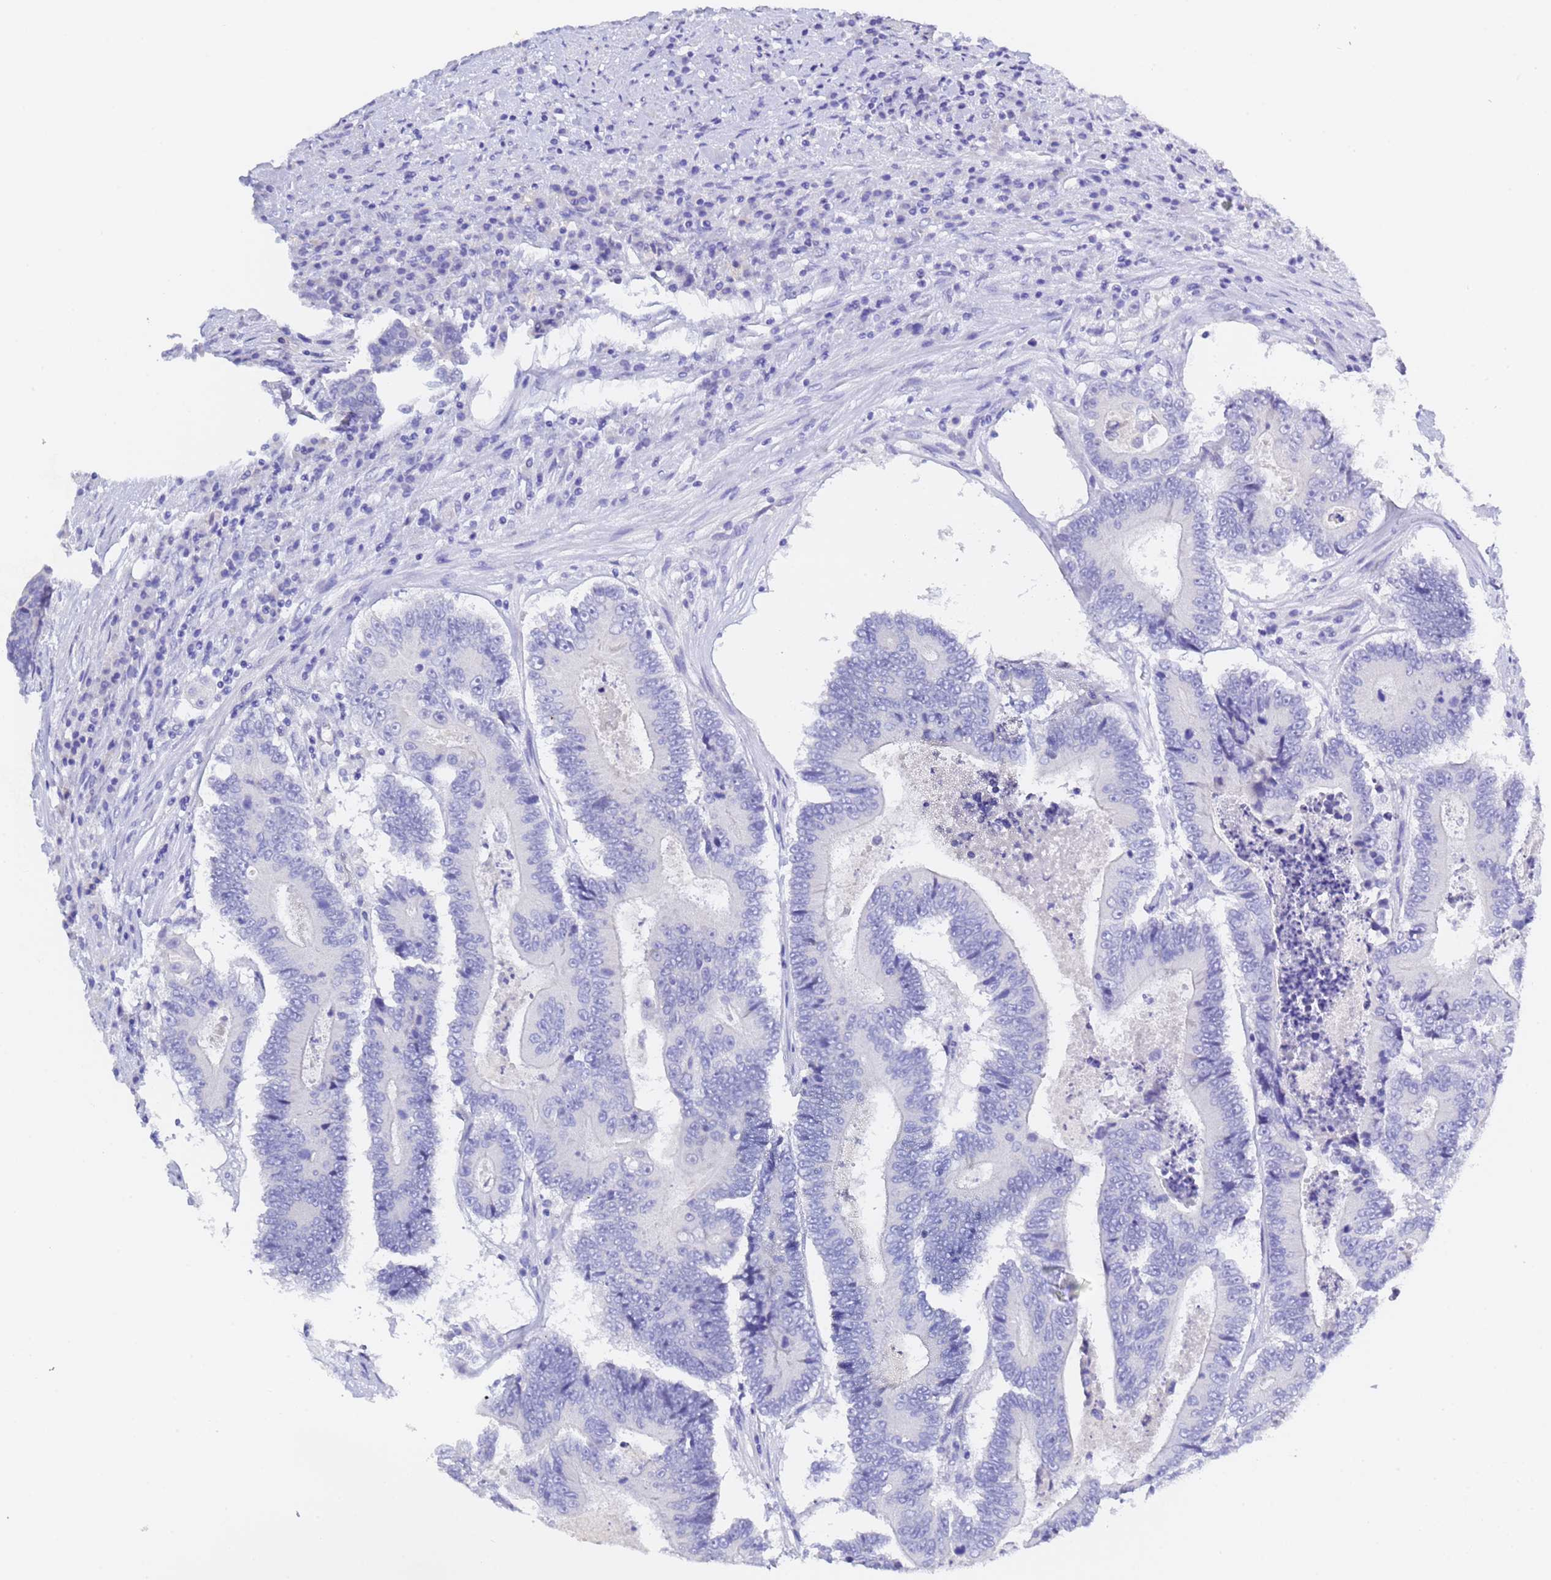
{"staining": {"intensity": "negative", "quantity": "none", "location": "none"}, "tissue": "colorectal cancer", "cell_type": "Tumor cells", "image_type": "cancer", "snomed": [{"axis": "morphology", "description": "Adenocarcinoma, NOS"}, {"axis": "topography", "description": "Colon"}], "caption": "Immunohistochemistry micrograph of neoplastic tissue: colorectal cancer stained with DAB (3,3'-diaminobenzidine) reveals no significant protein staining in tumor cells.", "gene": "GABRA1", "patient": {"sex": "male", "age": 83}}